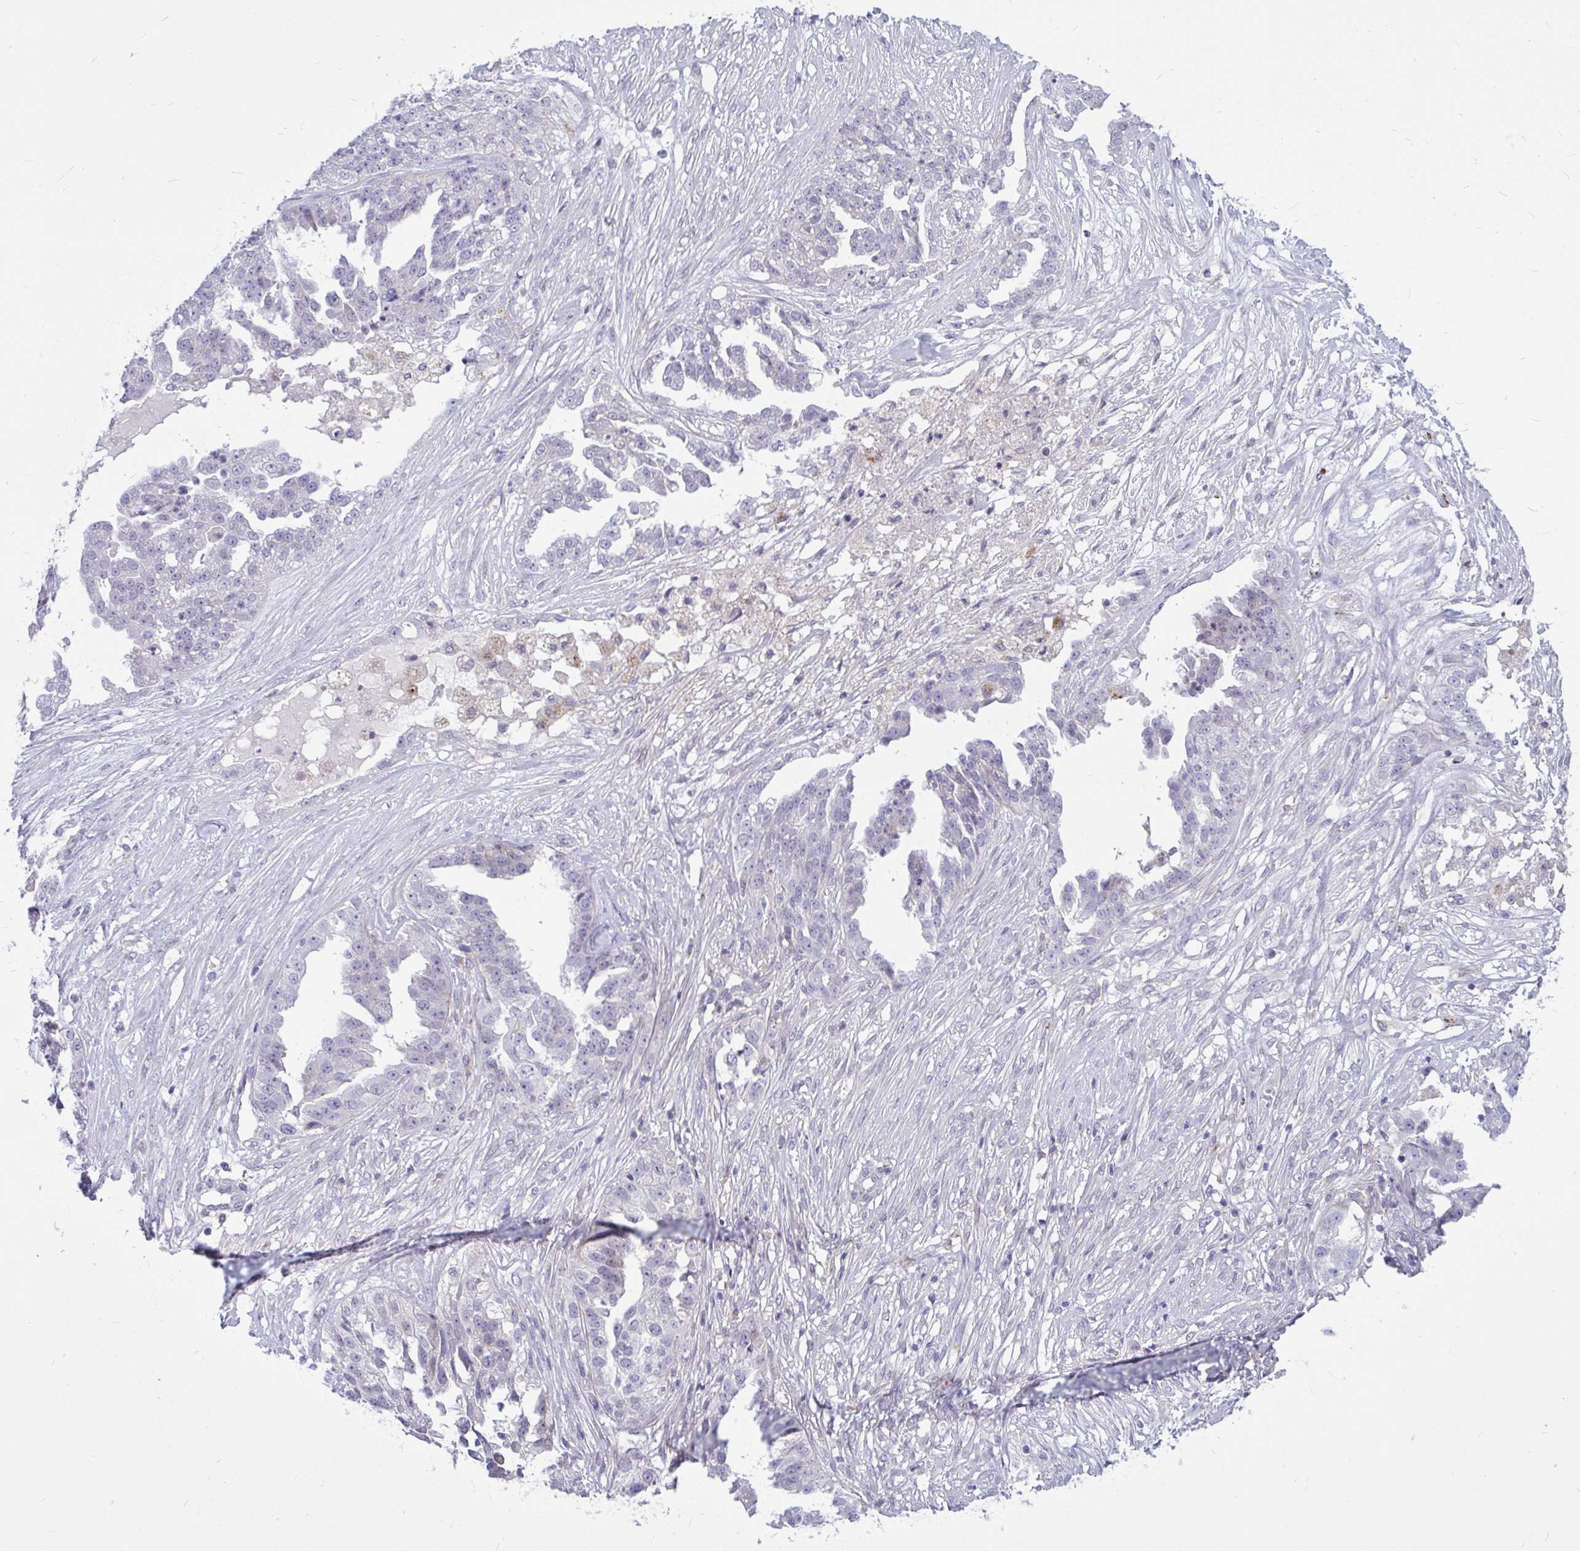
{"staining": {"intensity": "negative", "quantity": "none", "location": "none"}, "tissue": "ovarian cancer", "cell_type": "Tumor cells", "image_type": "cancer", "snomed": [{"axis": "morphology", "description": "Cystadenocarcinoma, serous, NOS"}, {"axis": "topography", "description": "Ovary"}], "caption": "Human ovarian cancer stained for a protein using immunohistochemistry (IHC) displays no expression in tumor cells.", "gene": "ZSCAN25", "patient": {"sex": "female", "age": 58}}